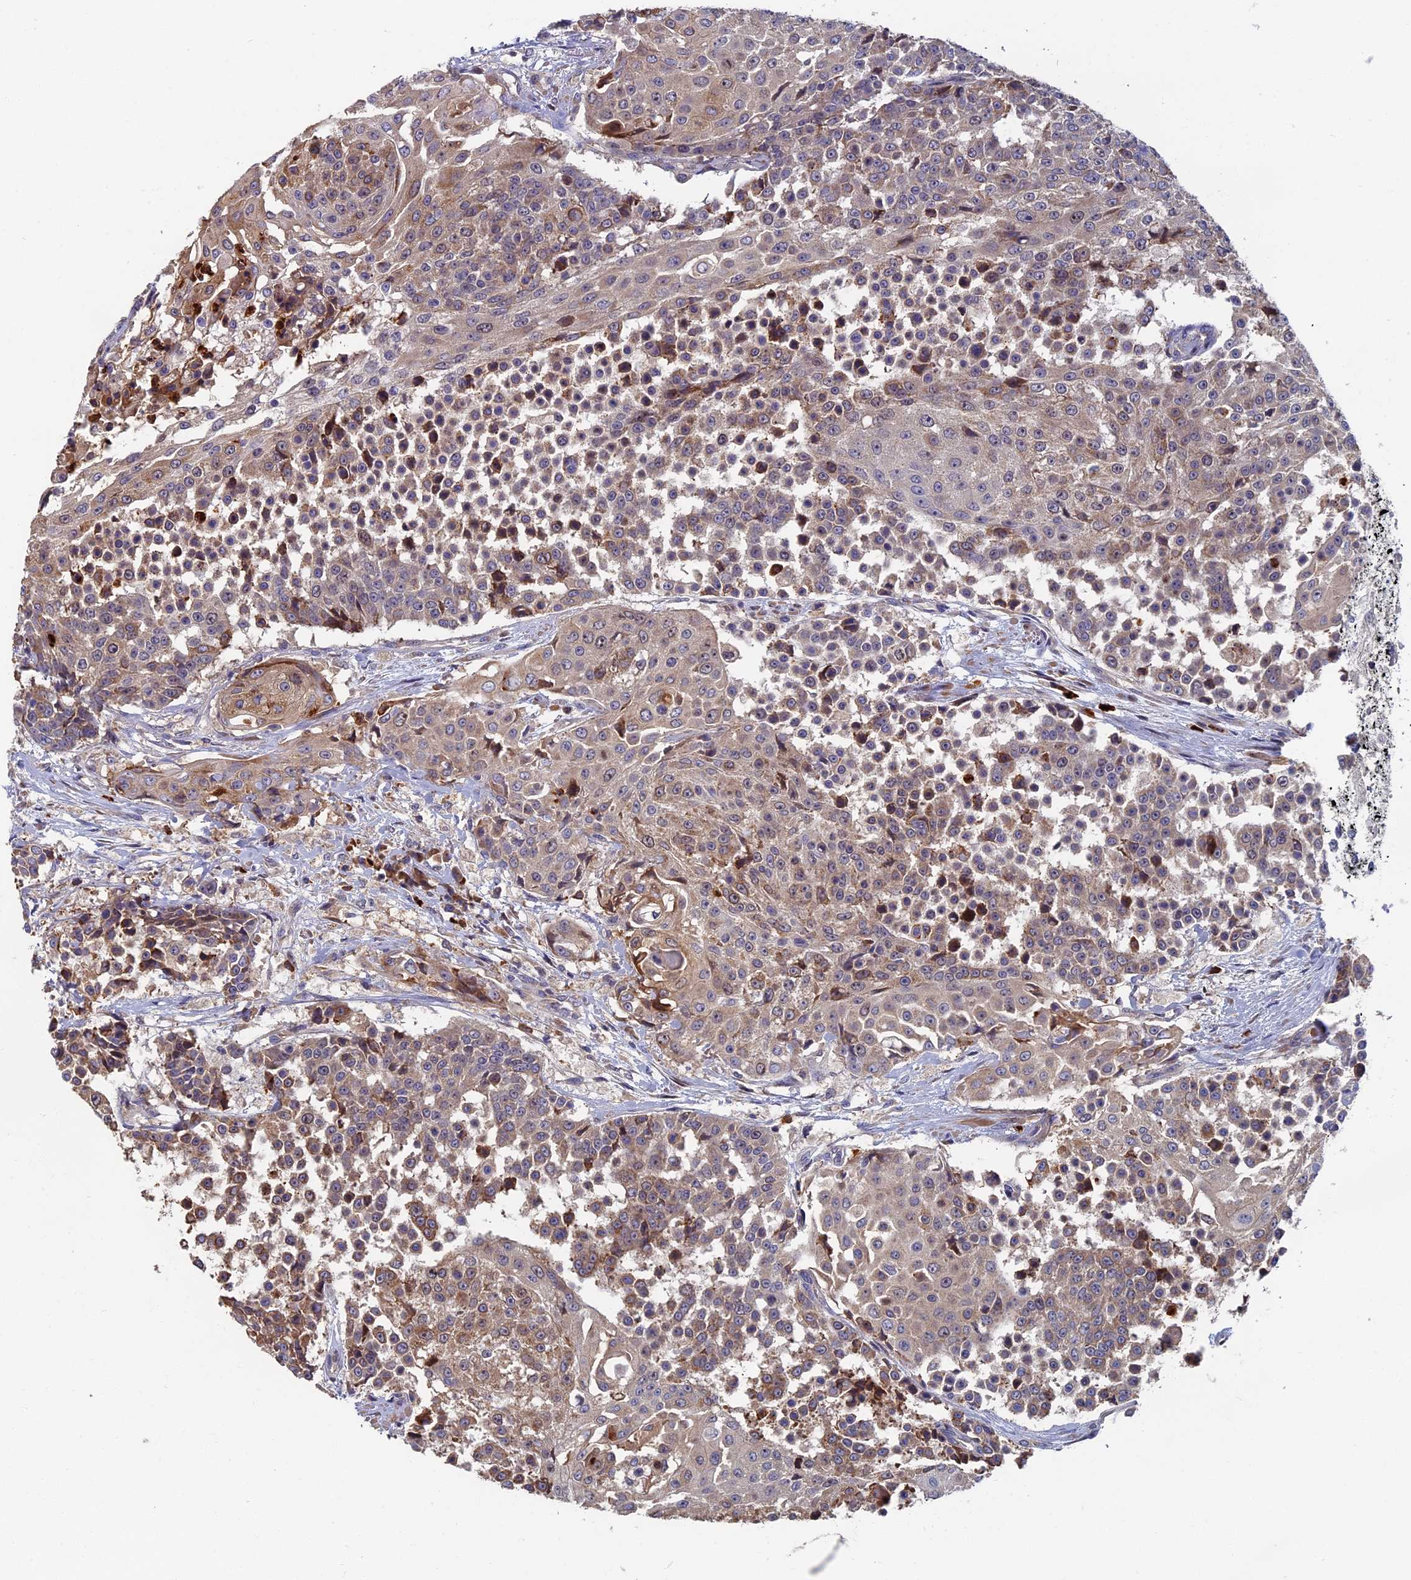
{"staining": {"intensity": "moderate", "quantity": "25%-75%", "location": "cytoplasmic/membranous"}, "tissue": "urothelial cancer", "cell_type": "Tumor cells", "image_type": "cancer", "snomed": [{"axis": "morphology", "description": "Urothelial carcinoma, High grade"}, {"axis": "topography", "description": "Urinary bladder"}], "caption": "This is a histology image of immunohistochemistry (IHC) staining of urothelial carcinoma (high-grade), which shows moderate expression in the cytoplasmic/membranous of tumor cells.", "gene": "TNK2", "patient": {"sex": "female", "age": 63}}